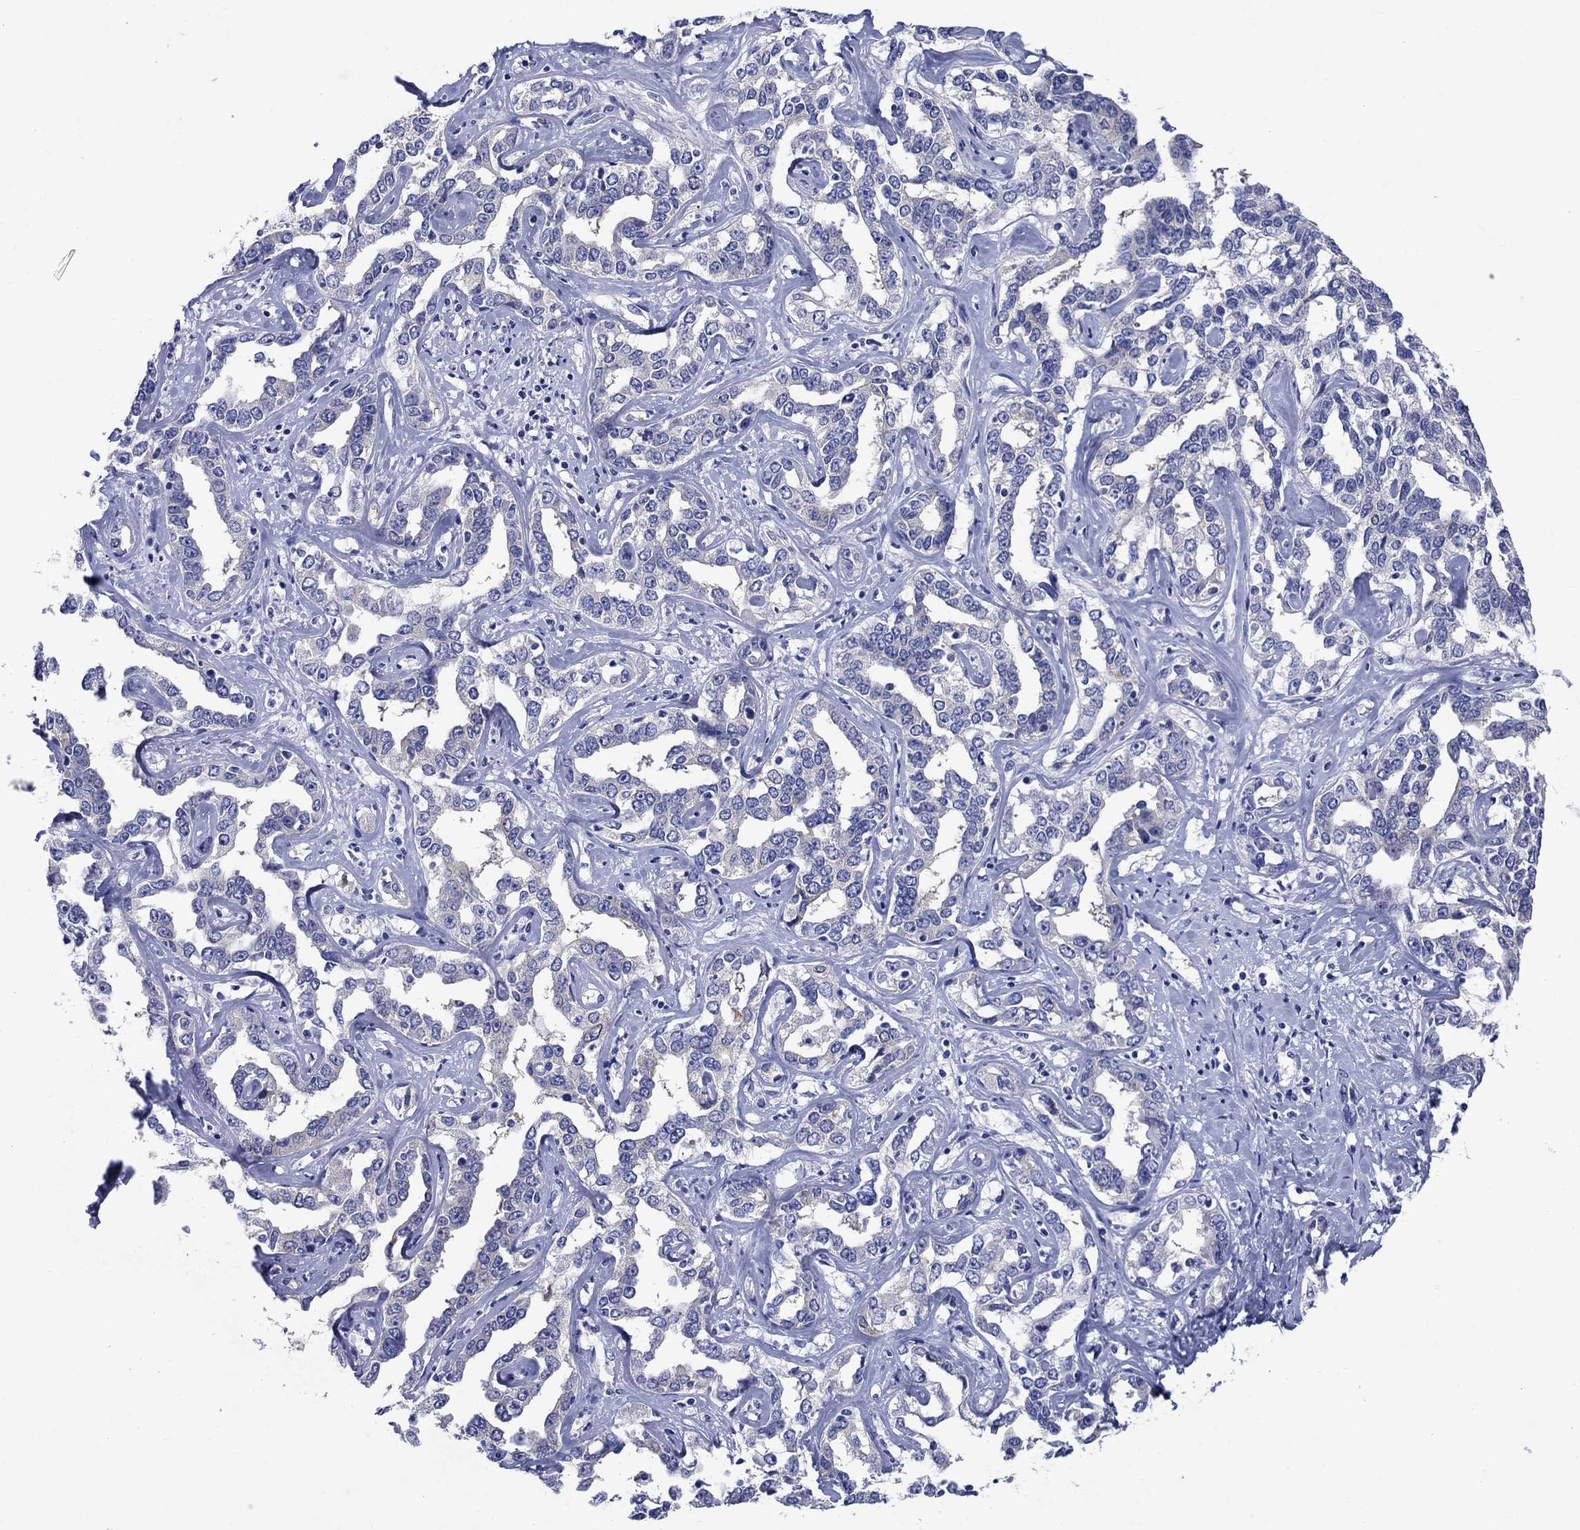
{"staining": {"intensity": "negative", "quantity": "none", "location": "none"}, "tissue": "liver cancer", "cell_type": "Tumor cells", "image_type": "cancer", "snomed": [{"axis": "morphology", "description": "Cholangiocarcinoma"}, {"axis": "topography", "description": "Liver"}], "caption": "IHC image of human liver cancer (cholangiocarcinoma) stained for a protein (brown), which shows no expression in tumor cells.", "gene": "SULT2B1", "patient": {"sex": "male", "age": 59}}